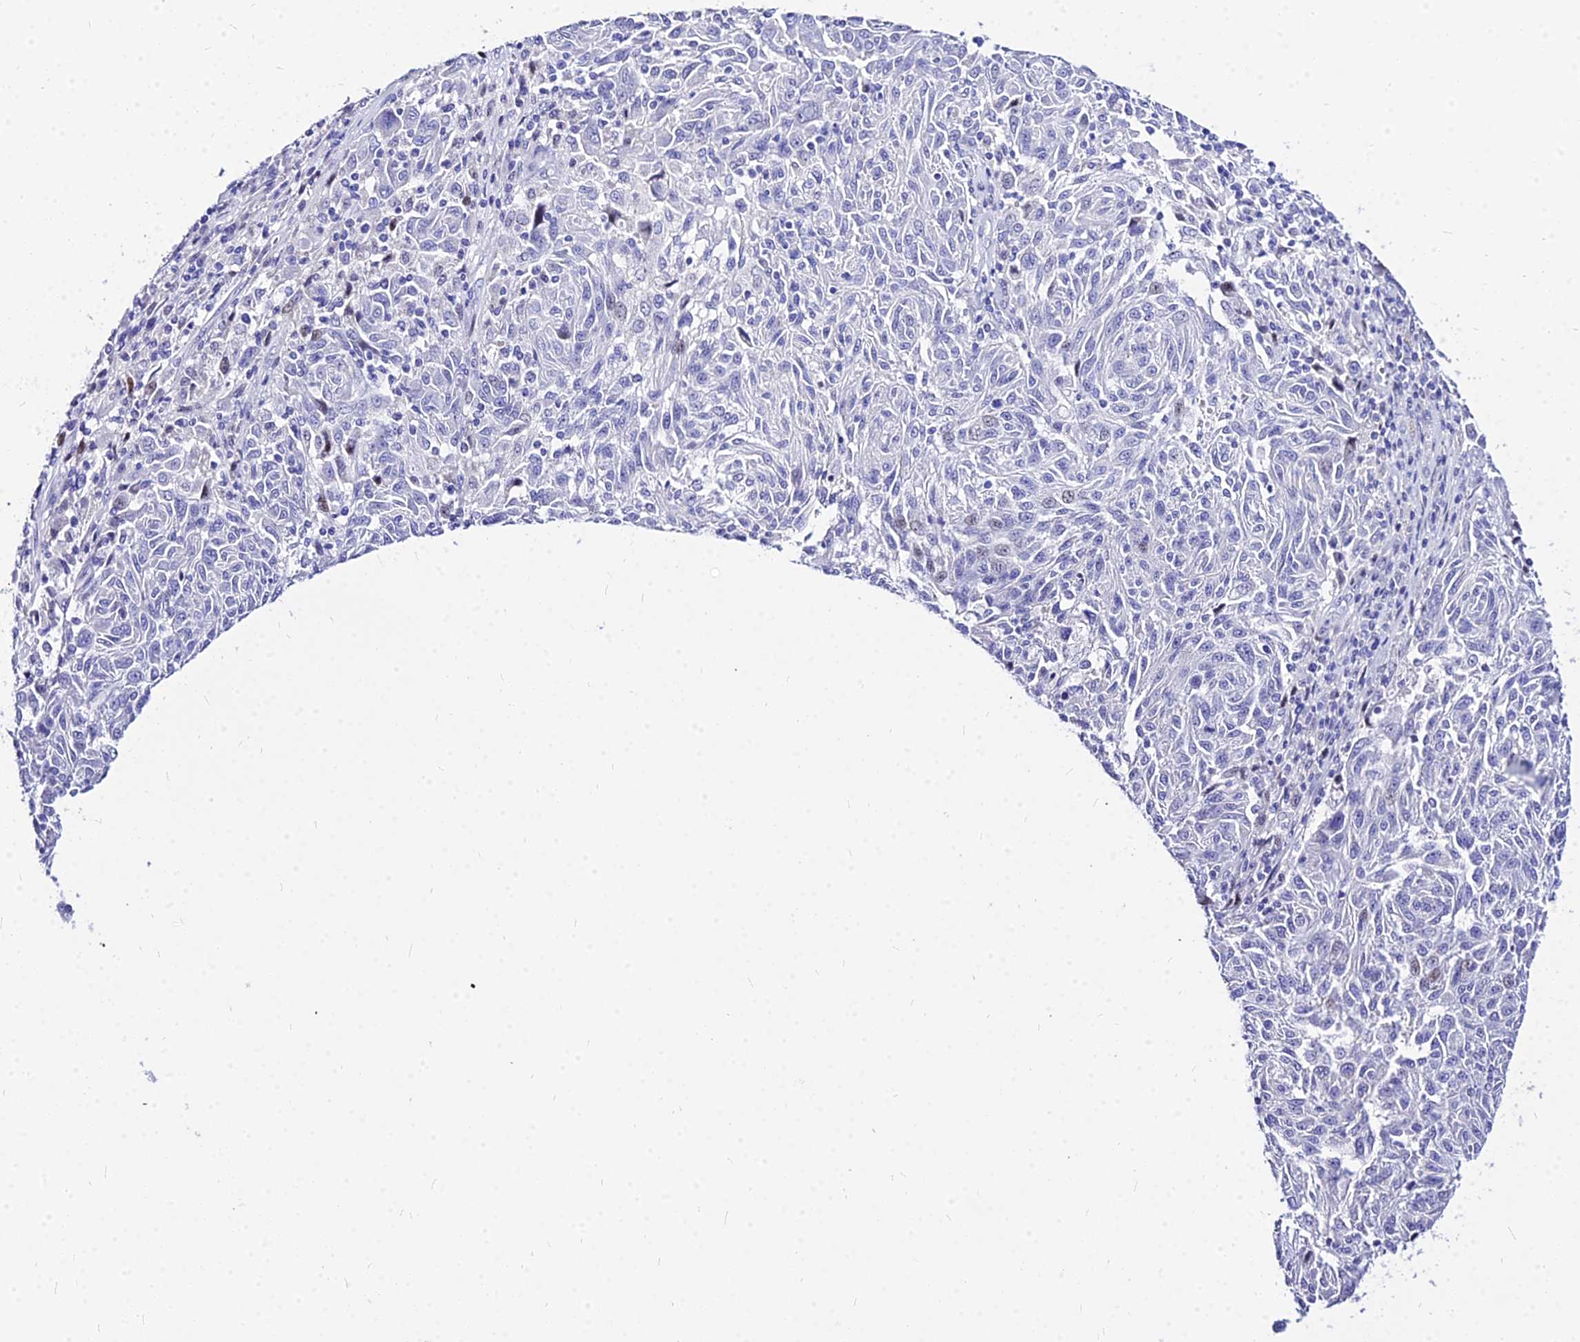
{"staining": {"intensity": "negative", "quantity": "none", "location": "none"}, "tissue": "melanoma", "cell_type": "Tumor cells", "image_type": "cancer", "snomed": [{"axis": "morphology", "description": "Malignant melanoma, NOS"}, {"axis": "topography", "description": "Skin"}], "caption": "This histopathology image is of malignant melanoma stained with IHC to label a protein in brown with the nuclei are counter-stained blue. There is no staining in tumor cells.", "gene": "CARD18", "patient": {"sex": "male", "age": 53}}